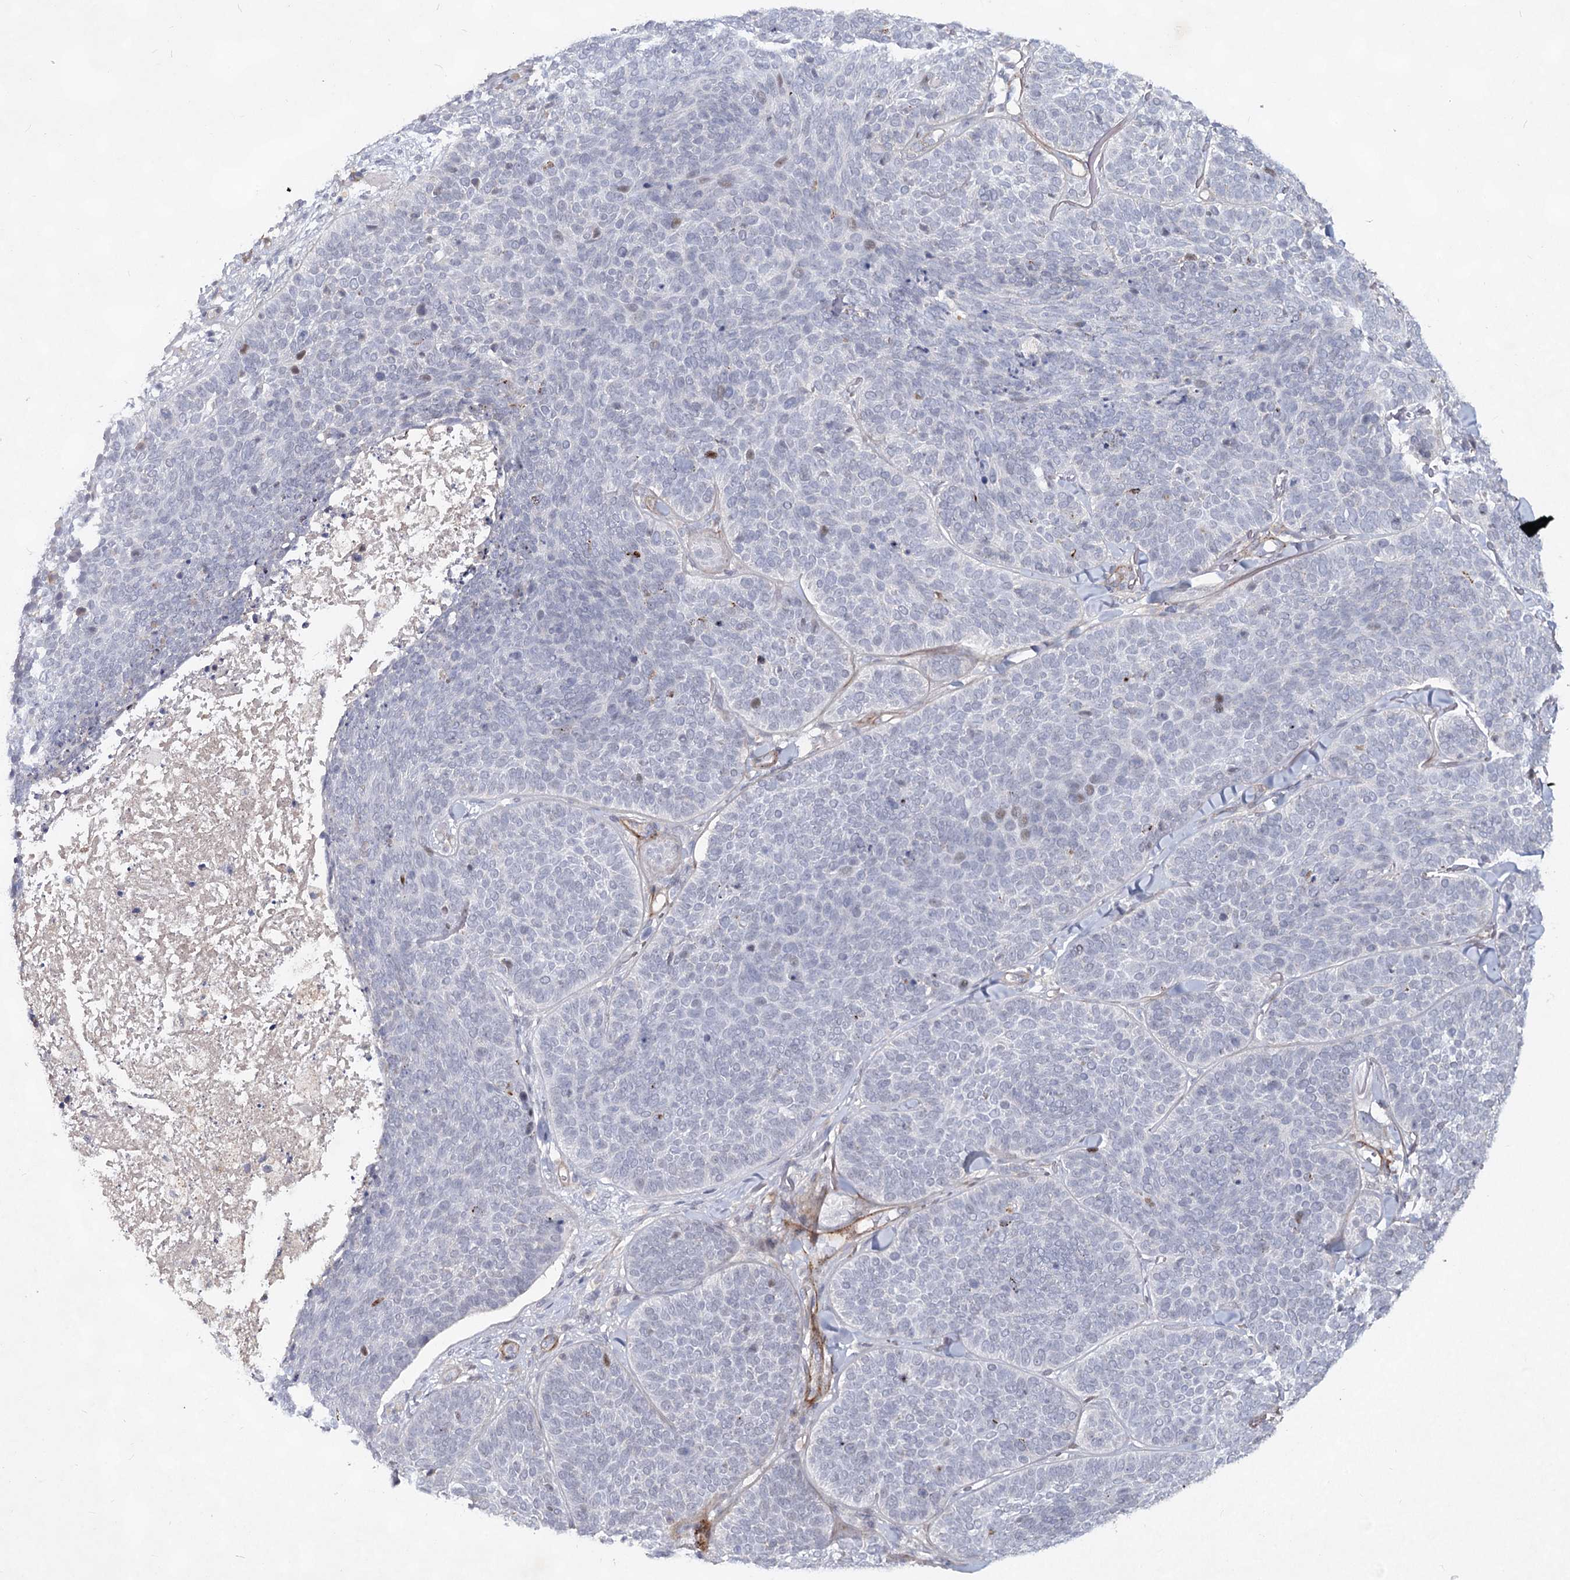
{"staining": {"intensity": "negative", "quantity": "none", "location": "none"}, "tissue": "skin cancer", "cell_type": "Tumor cells", "image_type": "cancer", "snomed": [{"axis": "morphology", "description": "Basal cell carcinoma"}, {"axis": "topography", "description": "Skin"}], "caption": "A micrograph of skin basal cell carcinoma stained for a protein exhibits no brown staining in tumor cells.", "gene": "ATL2", "patient": {"sex": "male", "age": 85}}